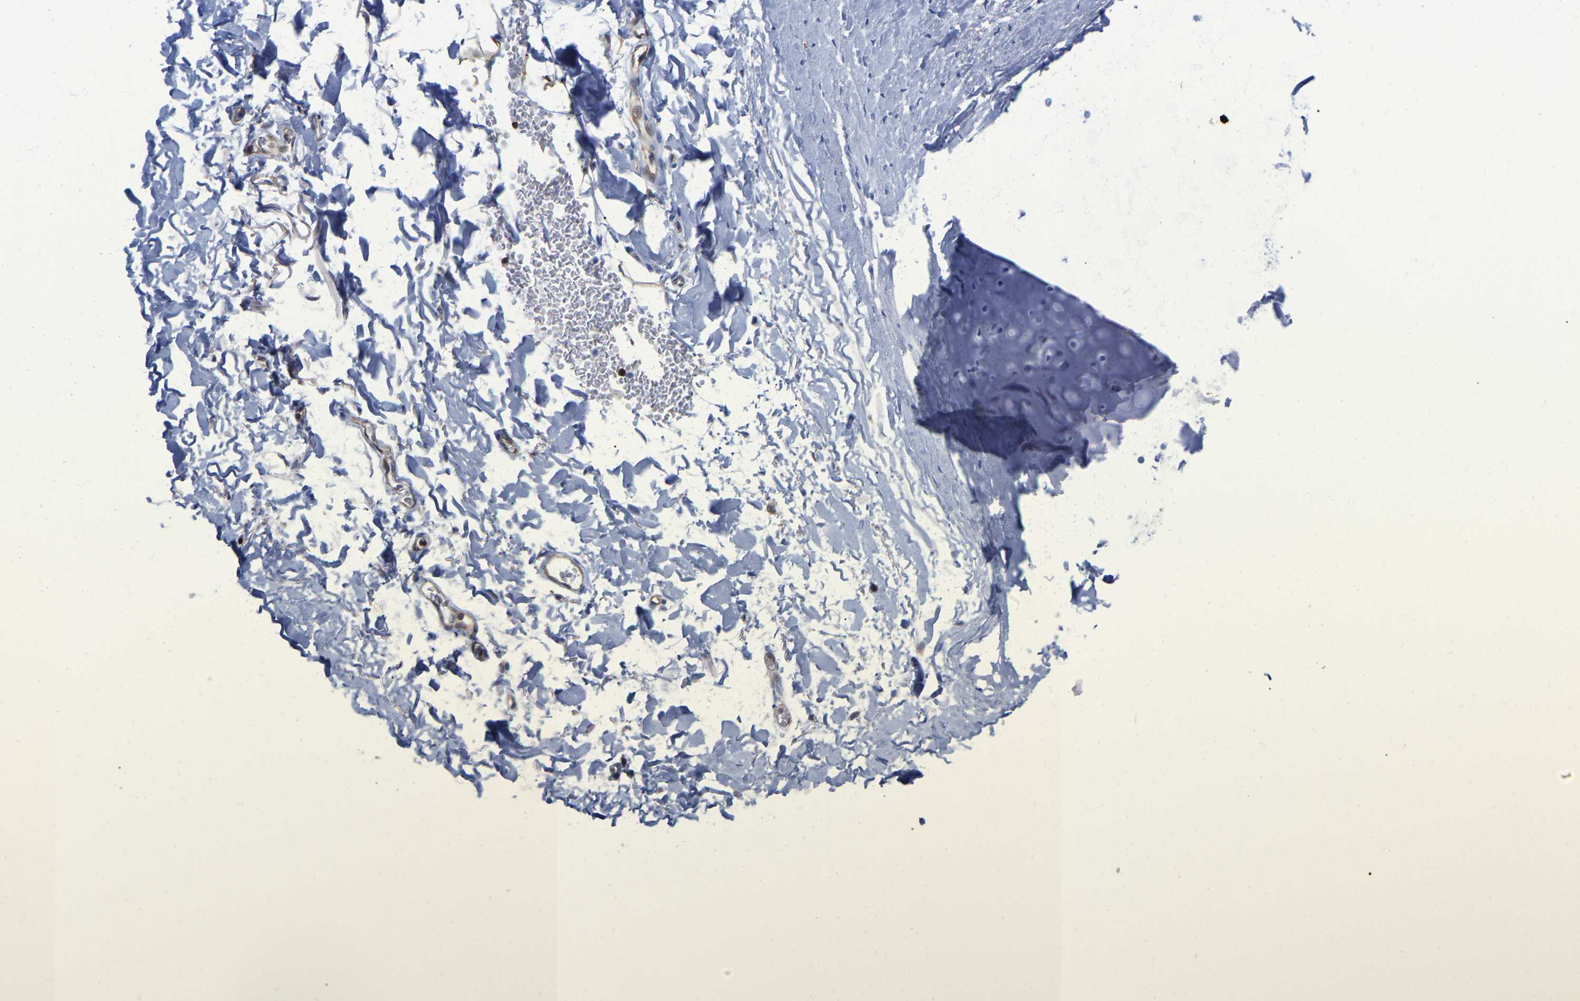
{"staining": {"intensity": "weak", "quantity": "<25%", "location": "cytoplasmic/membranous"}, "tissue": "adipose tissue", "cell_type": "Adipocytes", "image_type": "normal", "snomed": [{"axis": "morphology", "description": "Normal tissue, NOS"}, {"axis": "topography", "description": "Cartilage tissue"}, {"axis": "topography", "description": "Bronchus"}], "caption": "This image is of normal adipose tissue stained with immunohistochemistry to label a protein in brown with the nuclei are counter-stained blue. There is no positivity in adipocytes.", "gene": "GIMAP4", "patient": {"sex": "female", "age": 73}}